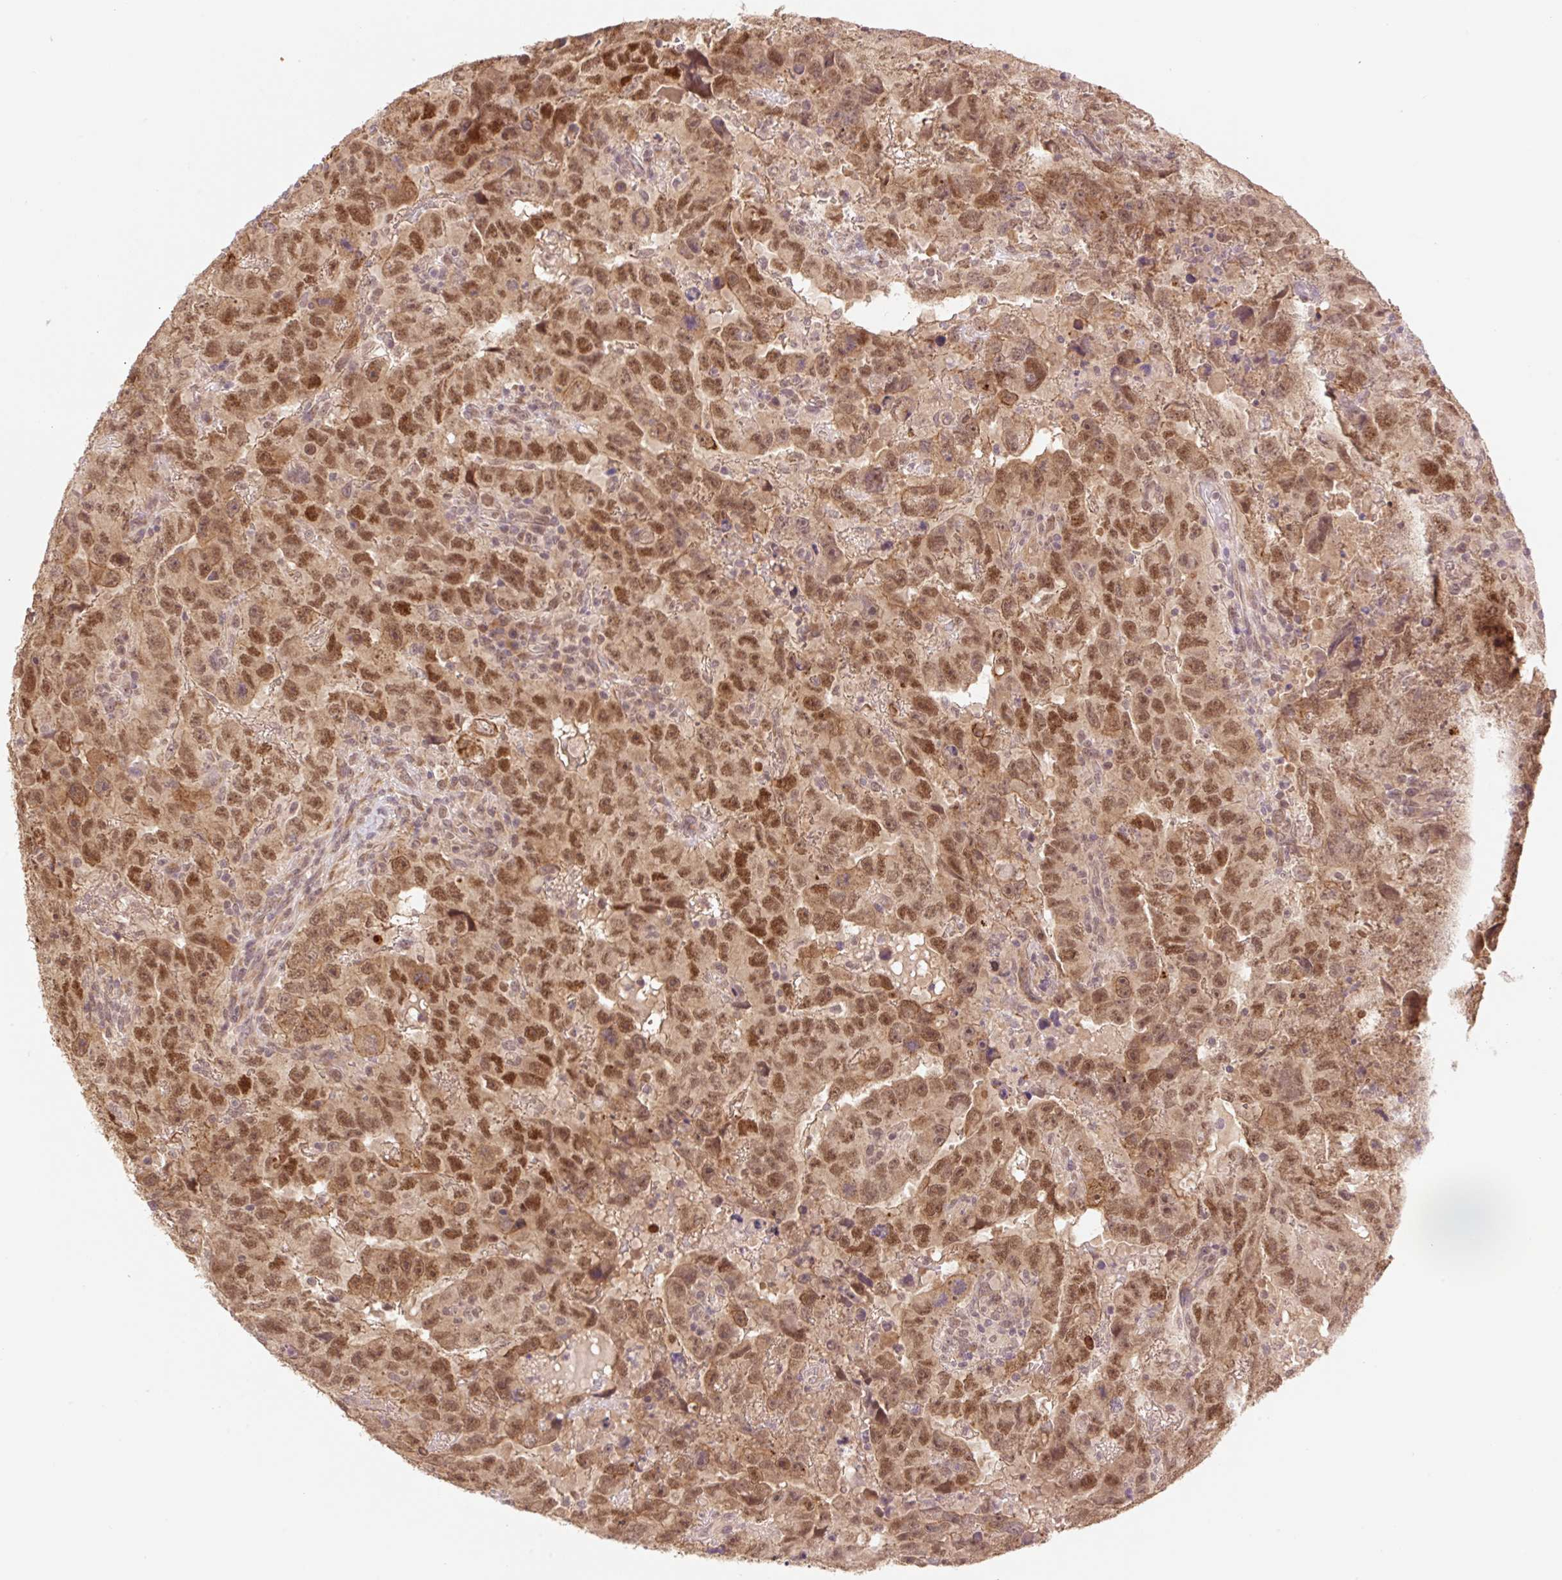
{"staining": {"intensity": "strong", "quantity": ">75%", "location": "cytoplasmic/membranous,nuclear"}, "tissue": "testis cancer", "cell_type": "Tumor cells", "image_type": "cancer", "snomed": [{"axis": "morphology", "description": "Carcinoma, Embryonal, NOS"}, {"axis": "topography", "description": "Testis"}], "caption": "Human testis embryonal carcinoma stained for a protein (brown) shows strong cytoplasmic/membranous and nuclear positive staining in about >75% of tumor cells.", "gene": "YJU2B", "patient": {"sex": "male", "age": 24}}